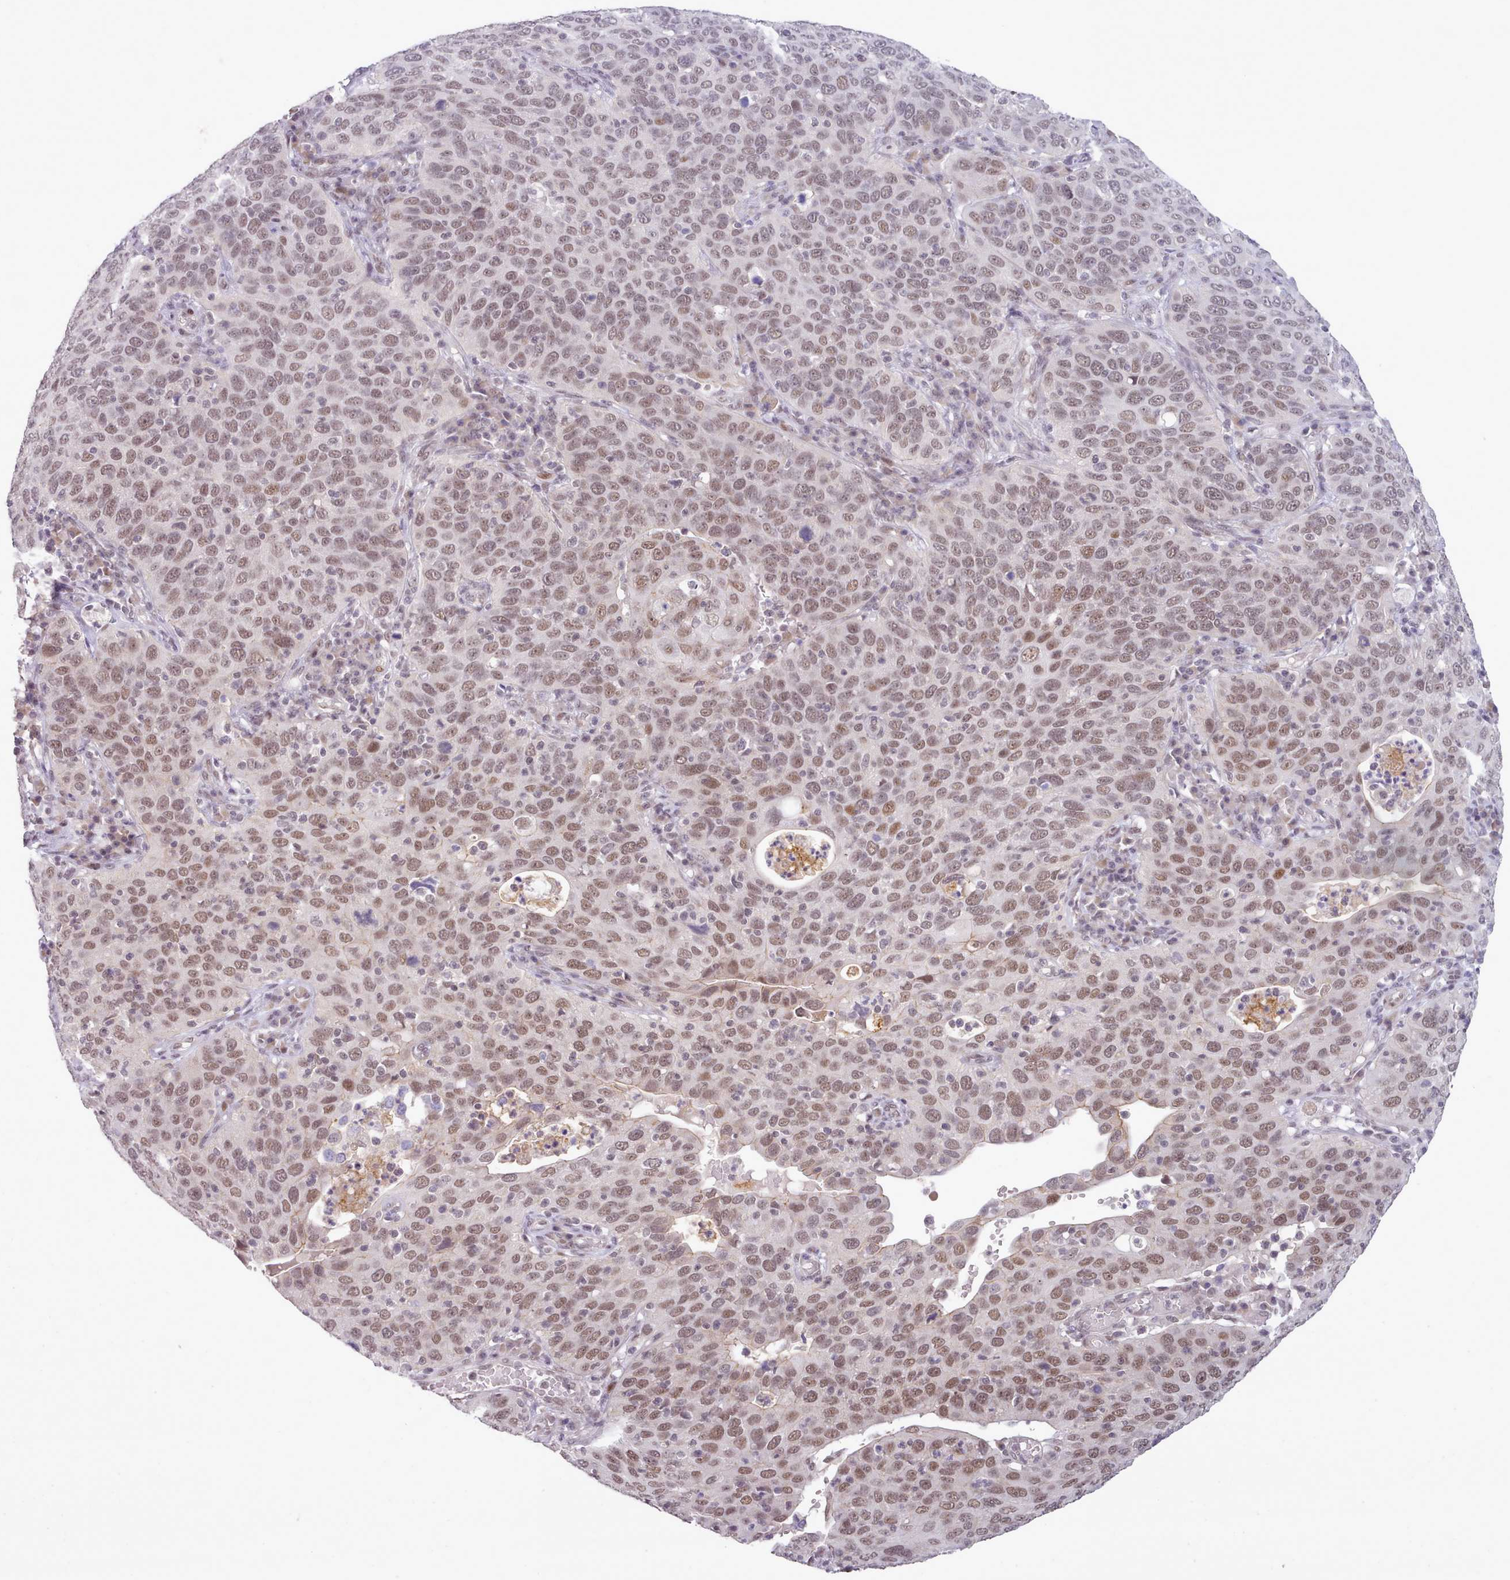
{"staining": {"intensity": "moderate", "quantity": ">75%", "location": "nuclear"}, "tissue": "cervical cancer", "cell_type": "Tumor cells", "image_type": "cancer", "snomed": [{"axis": "morphology", "description": "Squamous cell carcinoma, NOS"}, {"axis": "topography", "description": "Cervix"}], "caption": "Moderate nuclear positivity for a protein is appreciated in approximately >75% of tumor cells of squamous cell carcinoma (cervical) using immunohistochemistry (IHC).", "gene": "RFX1", "patient": {"sex": "female", "age": 36}}